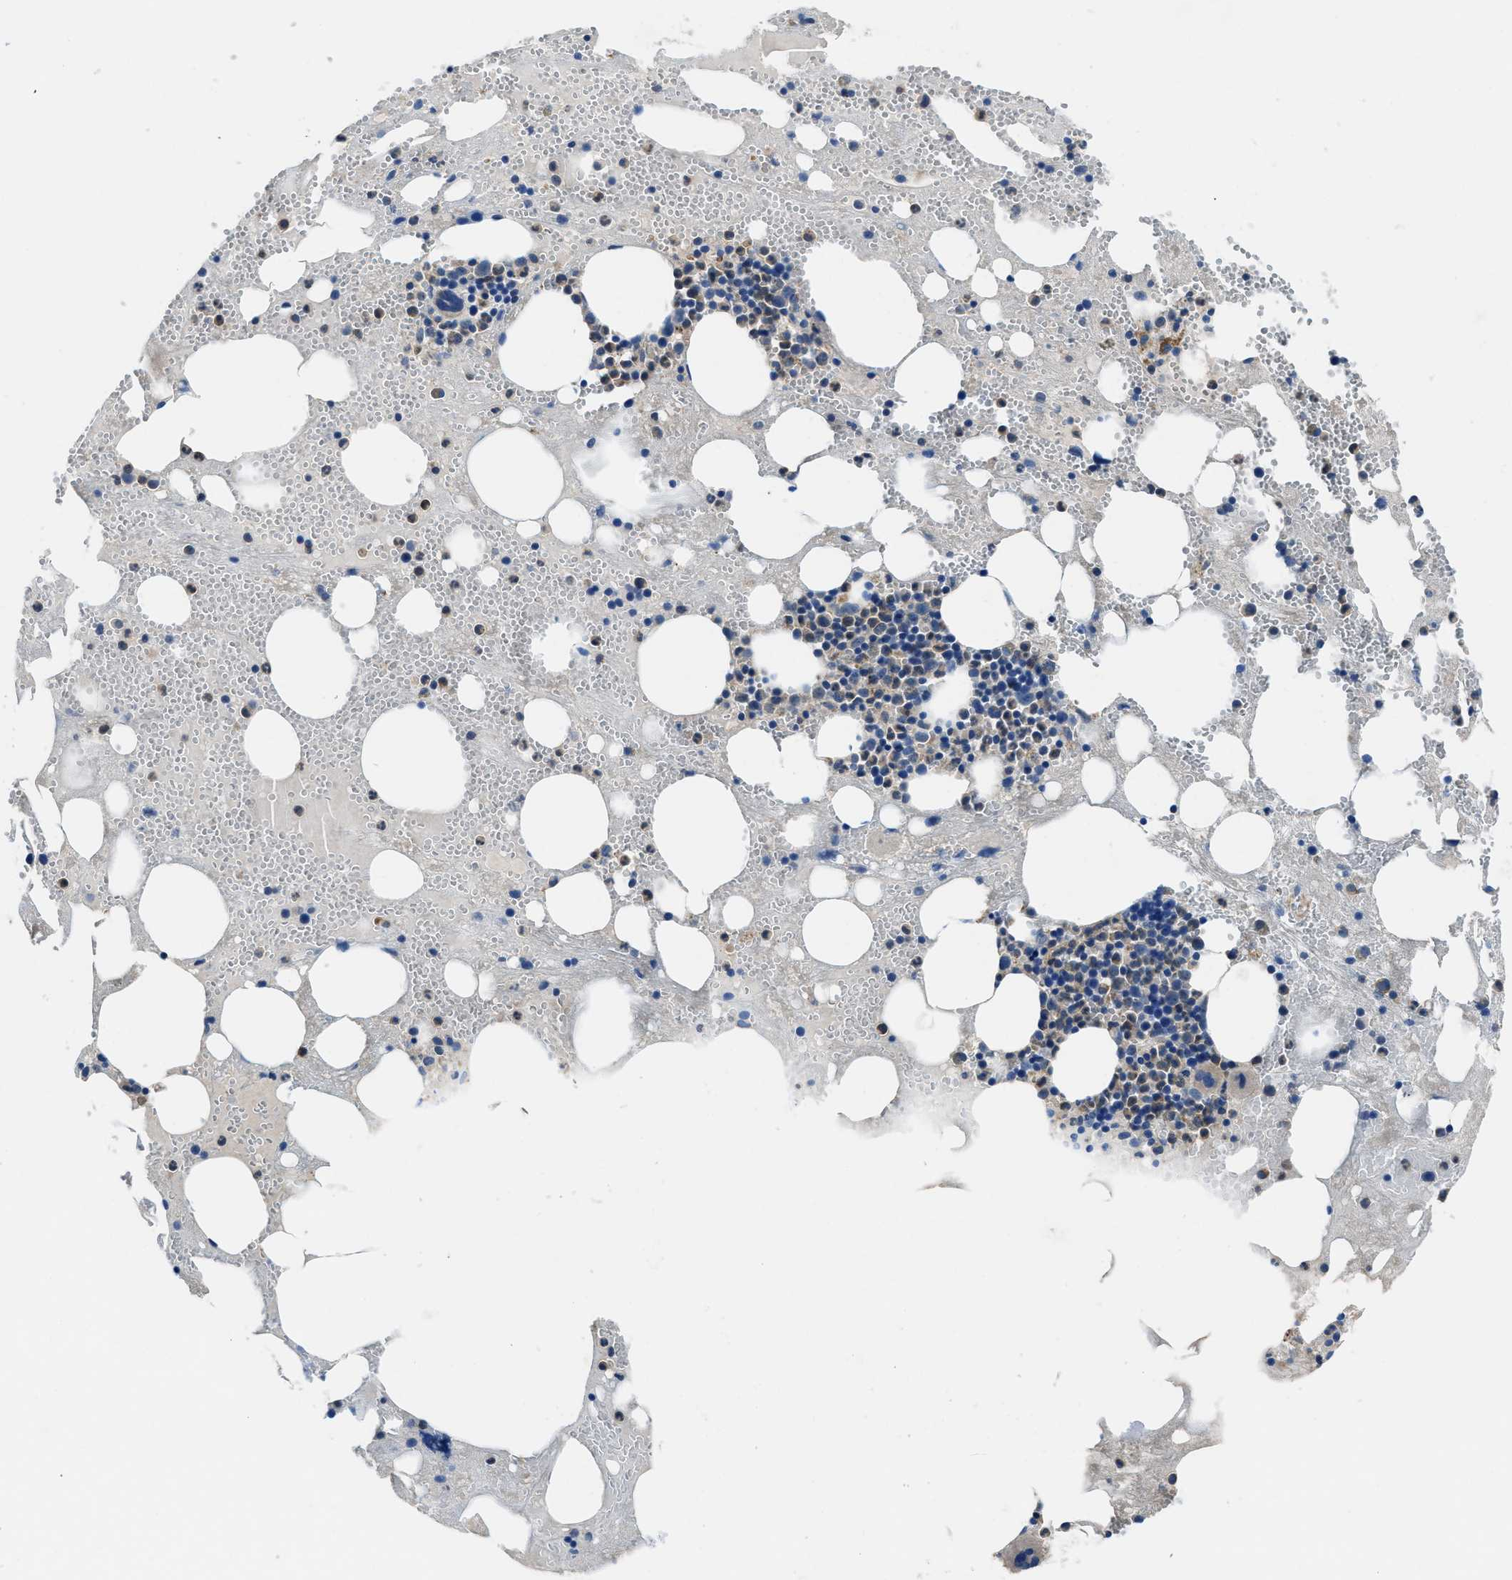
{"staining": {"intensity": "weak", "quantity": "<25%", "location": "cytoplasmic/membranous"}, "tissue": "bone marrow", "cell_type": "Hematopoietic cells", "image_type": "normal", "snomed": [{"axis": "morphology", "description": "Normal tissue, NOS"}, {"axis": "morphology", "description": "Inflammation, NOS"}, {"axis": "topography", "description": "Bone marrow"}], "caption": "The micrograph exhibits no staining of hematopoietic cells in normal bone marrow. (Stains: DAB IHC with hematoxylin counter stain, Microscopy: brightfield microscopy at high magnification).", "gene": "MAP3K20", "patient": {"sex": "female", "age": 78}}